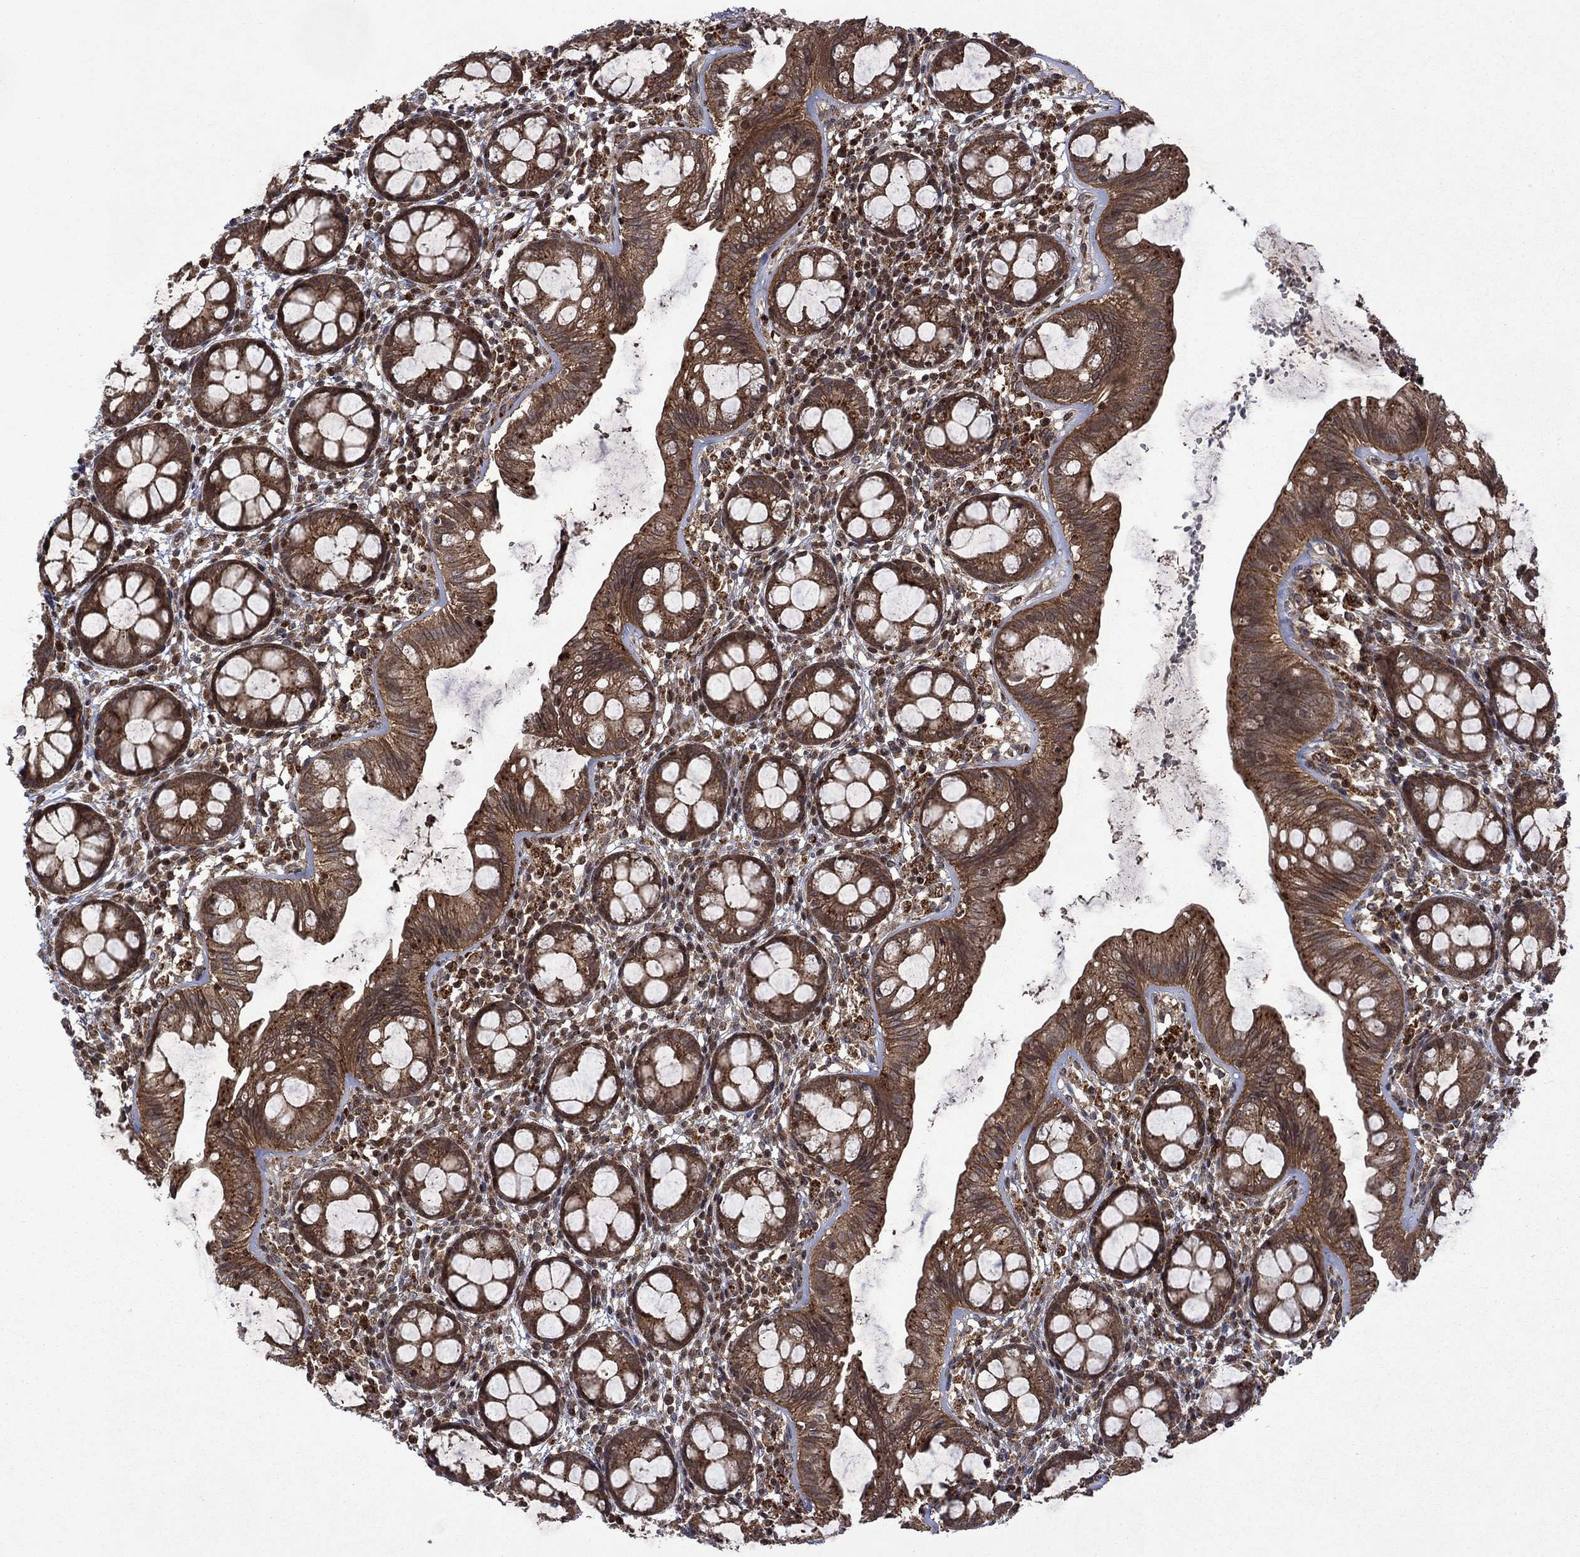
{"staining": {"intensity": "moderate", "quantity": ">75%", "location": "cytoplasmic/membranous"}, "tissue": "rectum", "cell_type": "Glandular cells", "image_type": "normal", "snomed": [{"axis": "morphology", "description": "Normal tissue, NOS"}, {"axis": "topography", "description": "Rectum"}], "caption": "Moderate cytoplasmic/membranous protein staining is identified in about >75% of glandular cells in rectum.", "gene": "TMEM33", "patient": {"sex": "male", "age": 57}}